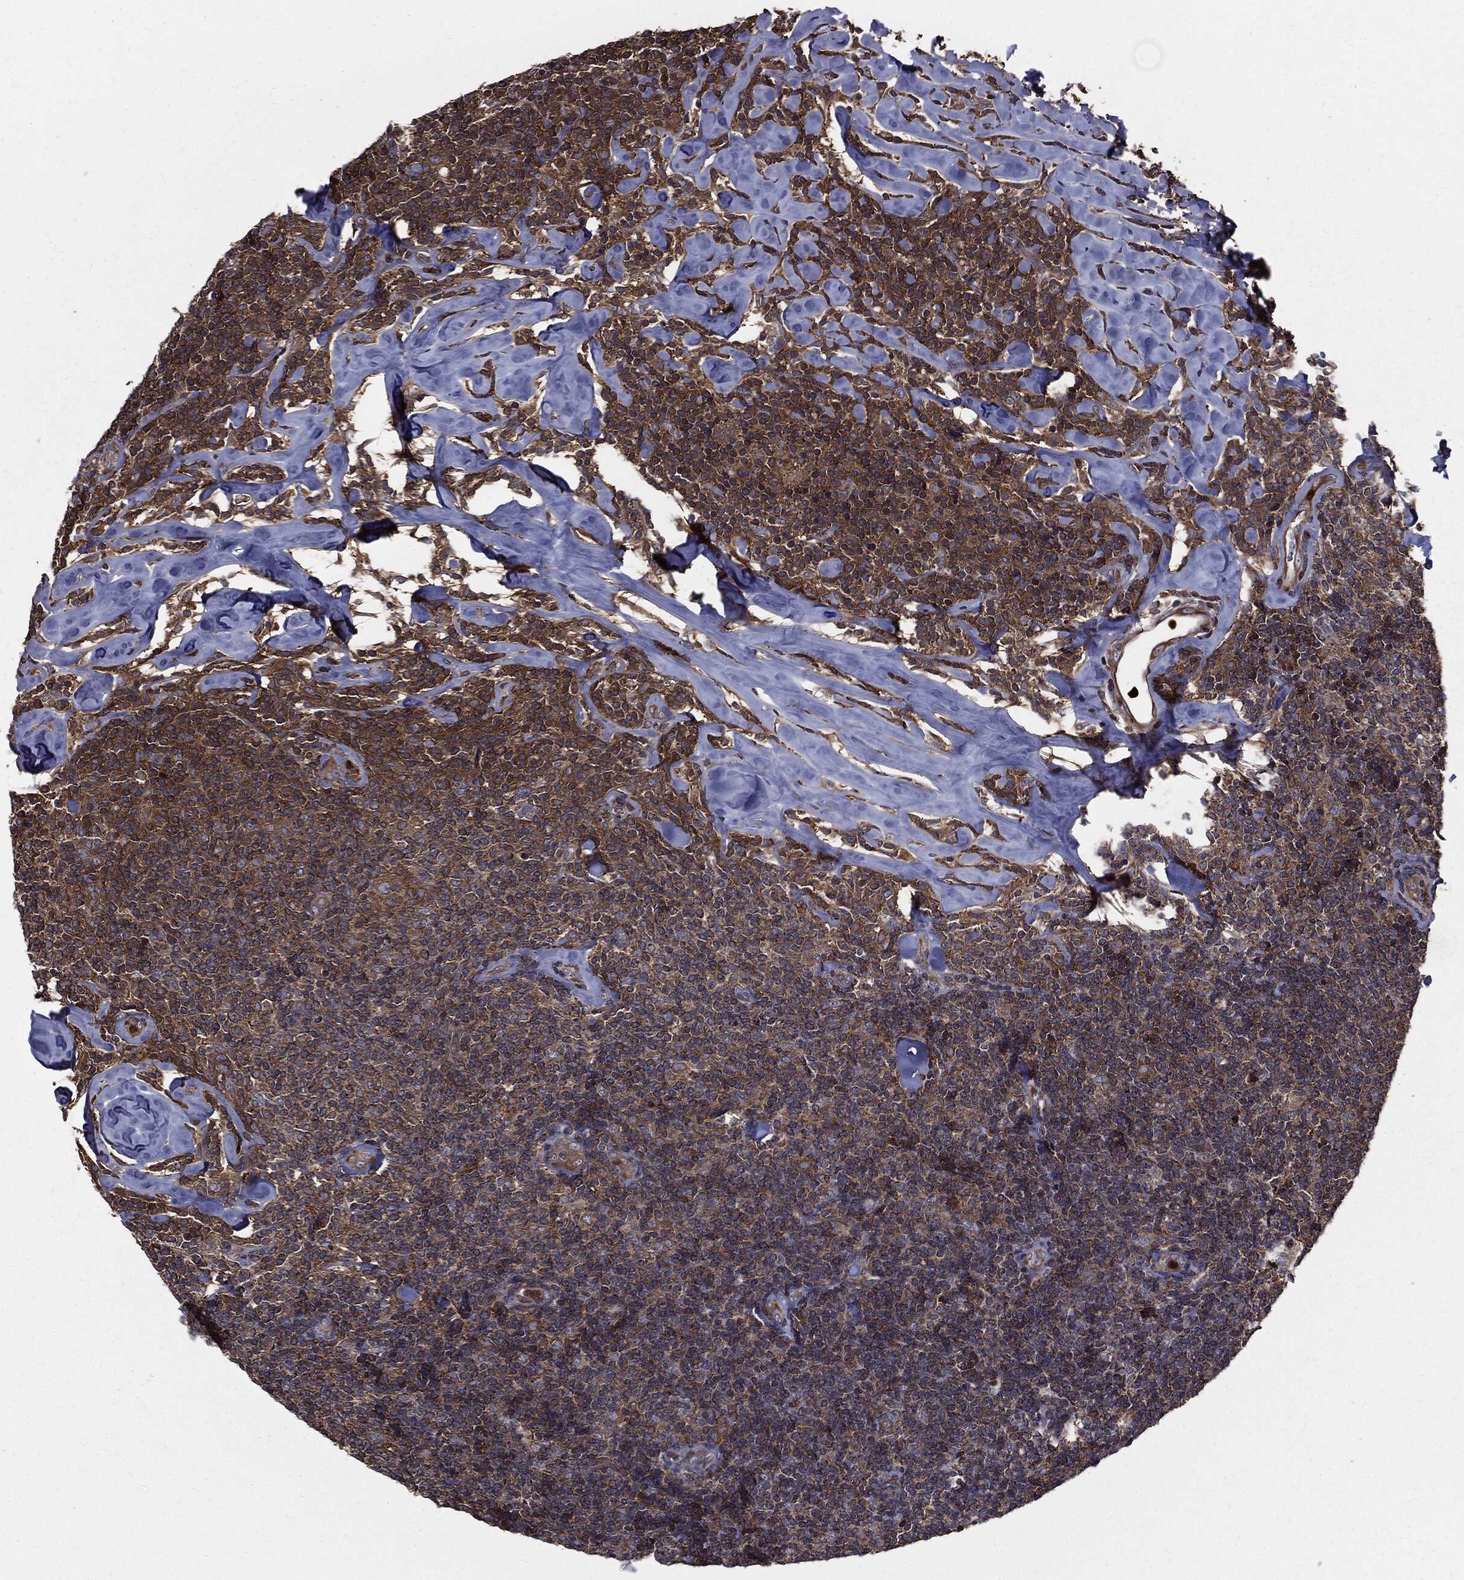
{"staining": {"intensity": "strong", "quantity": "25%-75%", "location": "cytoplasmic/membranous"}, "tissue": "lymphoma", "cell_type": "Tumor cells", "image_type": "cancer", "snomed": [{"axis": "morphology", "description": "Malignant lymphoma, non-Hodgkin's type, Low grade"}, {"axis": "topography", "description": "Lymph node"}], "caption": "Human malignant lymphoma, non-Hodgkin's type (low-grade) stained with a brown dye reveals strong cytoplasmic/membranous positive expression in about 25%-75% of tumor cells.", "gene": "PDCD6IP", "patient": {"sex": "female", "age": 56}}